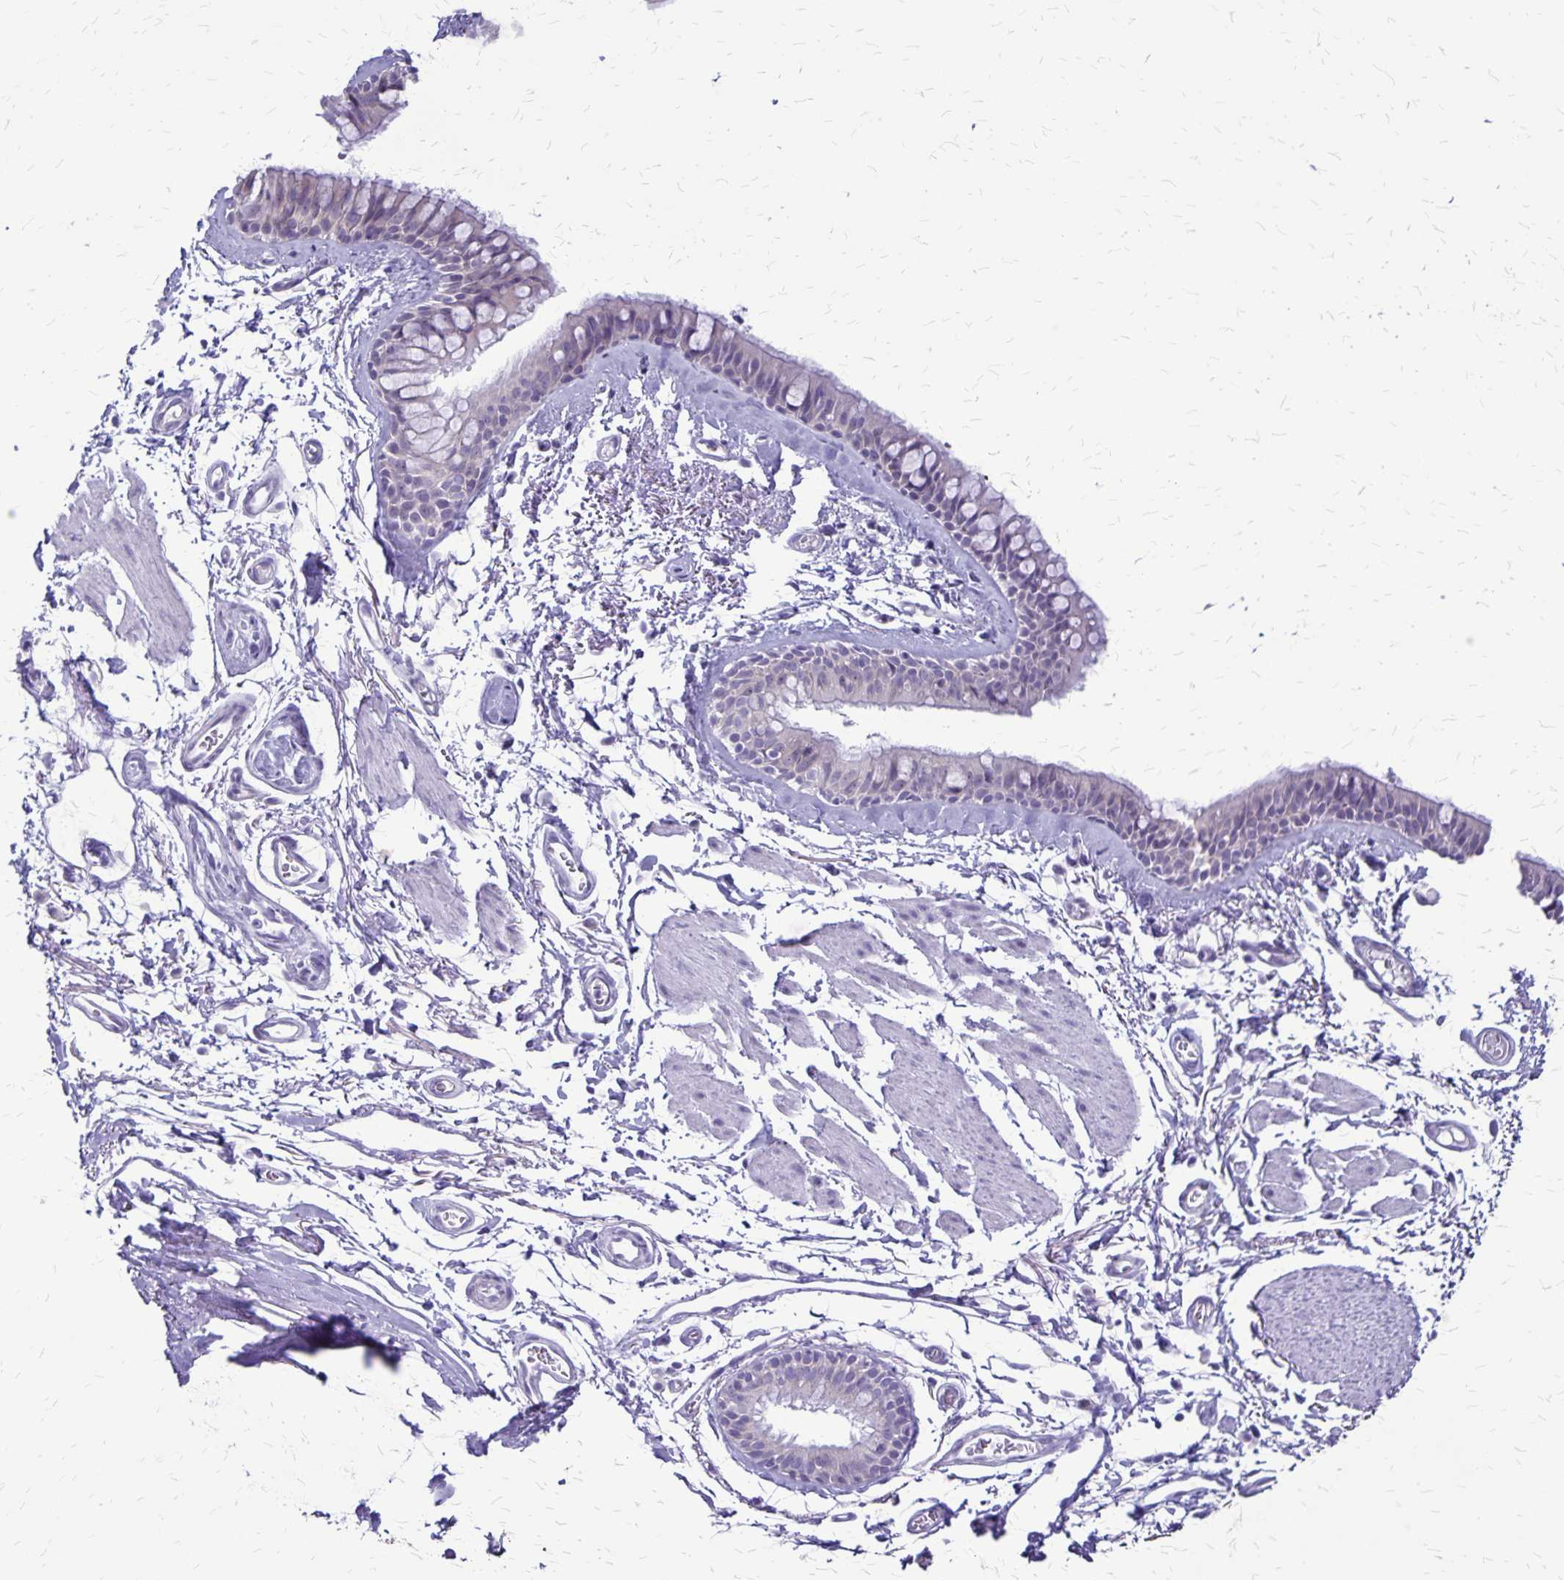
{"staining": {"intensity": "negative", "quantity": "none", "location": "none"}, "tissue": "bronchus", "cell_type": "Respiratory epithelial cells", "image_type": "normal", "snomed": [{"axis": "morphology", "description": "Normal tissue, NOS"}, {"axis": "topography", "description": "Cartilage tissue"}, {"axis": "topography", "description": "Bronchus"}], "caption": "A micrograph of human bronchus is negative for staining in respiratory epithelial cells. (DAB (3,3'-diaminobenzidine) immunohistochemistry visualized using brightfield microscopy, high magnification).", "gene": "PLXNB3", "patient": {"sex": "female", "age": 79}}